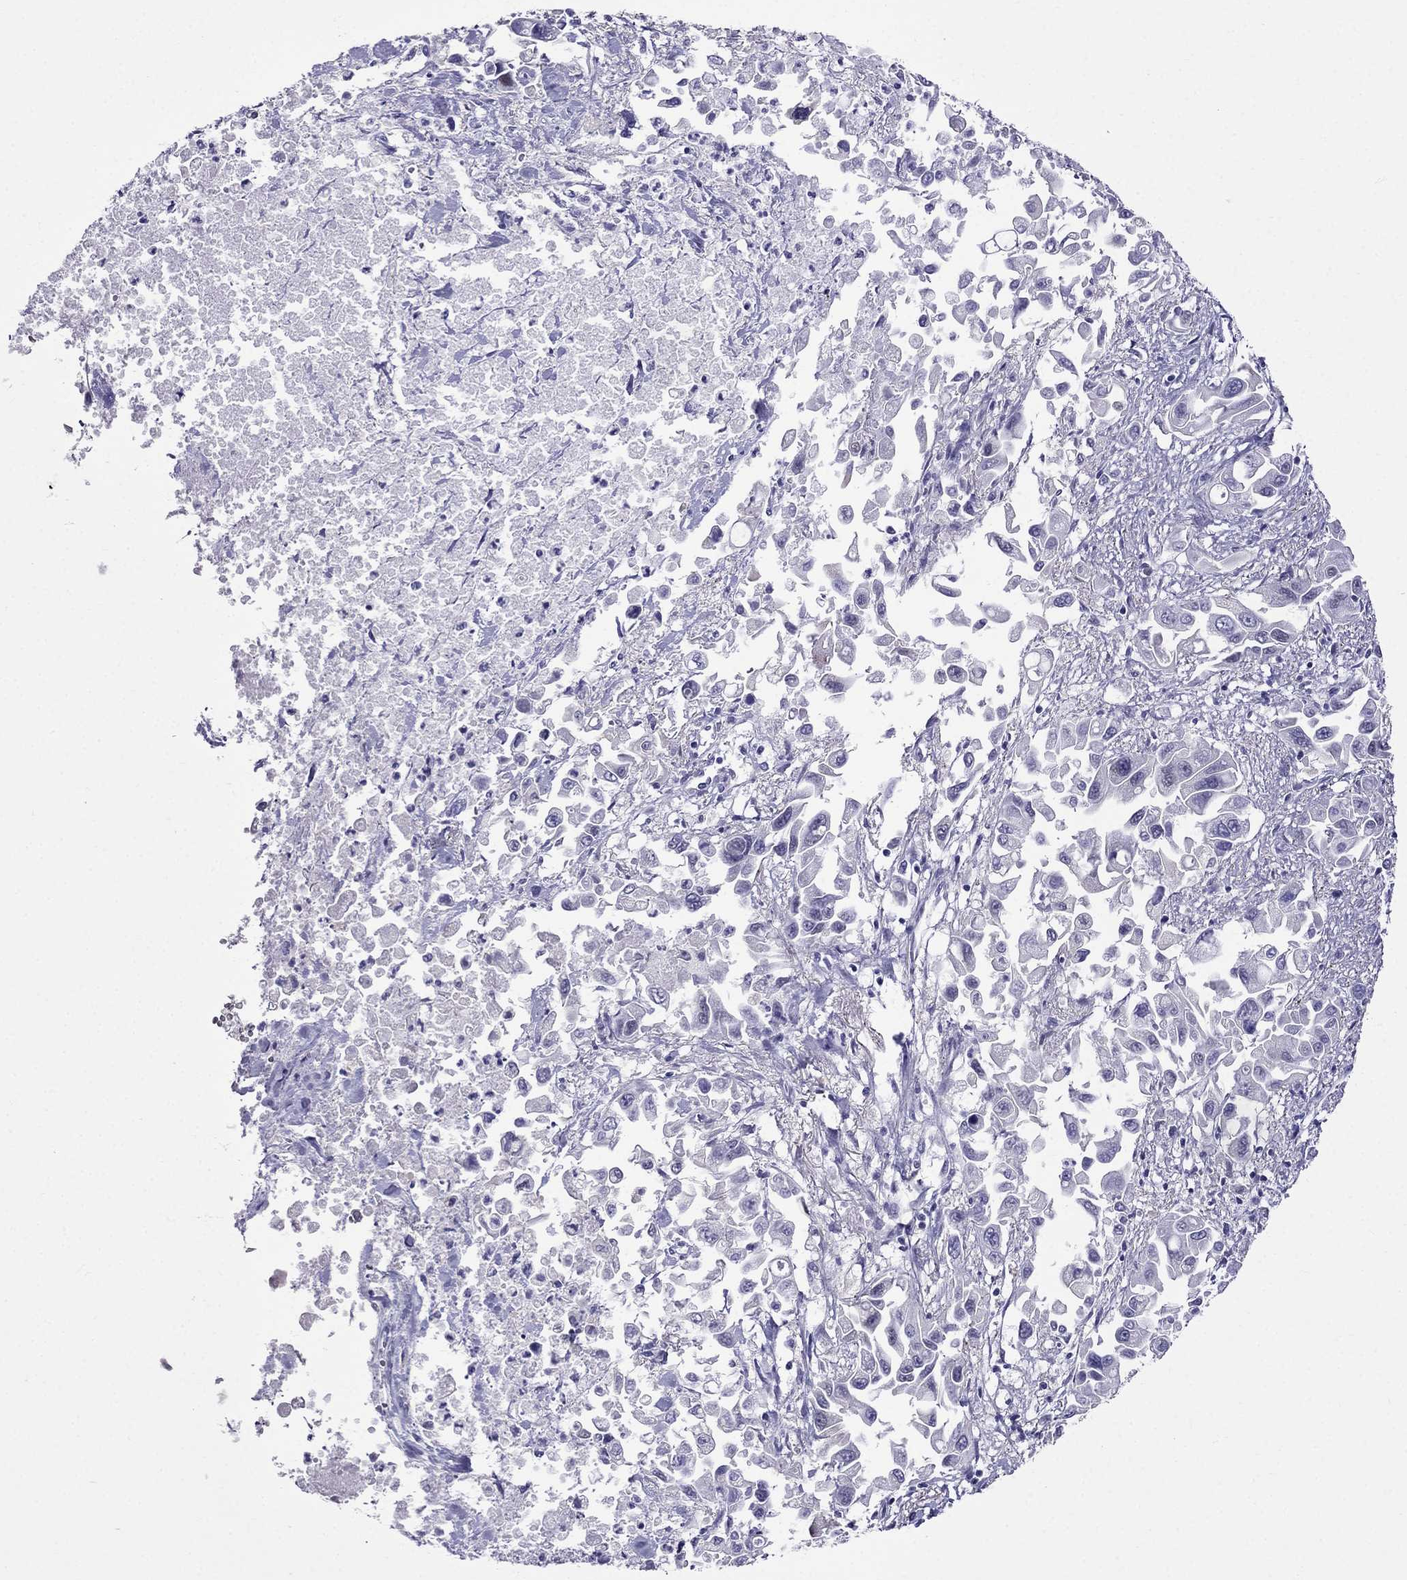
{"staining": {"intensity": "negative", "quantity": "none", "location": "none"}, "tissue": "pancreatic cancer", "cell_type": "Tumor cells", "image_type": "cancer", "snomed": [{"axis": "morphology", "description": "Adenocarcinoma, NOS"}, {"axis": "topography", "description": "Pancreas"}], "caption": "Tumor cells show no significant protein expression in pancreatic adenocarcinoma.", "gene": "MGP", "patient": {"sex": "female", "age": 83}}